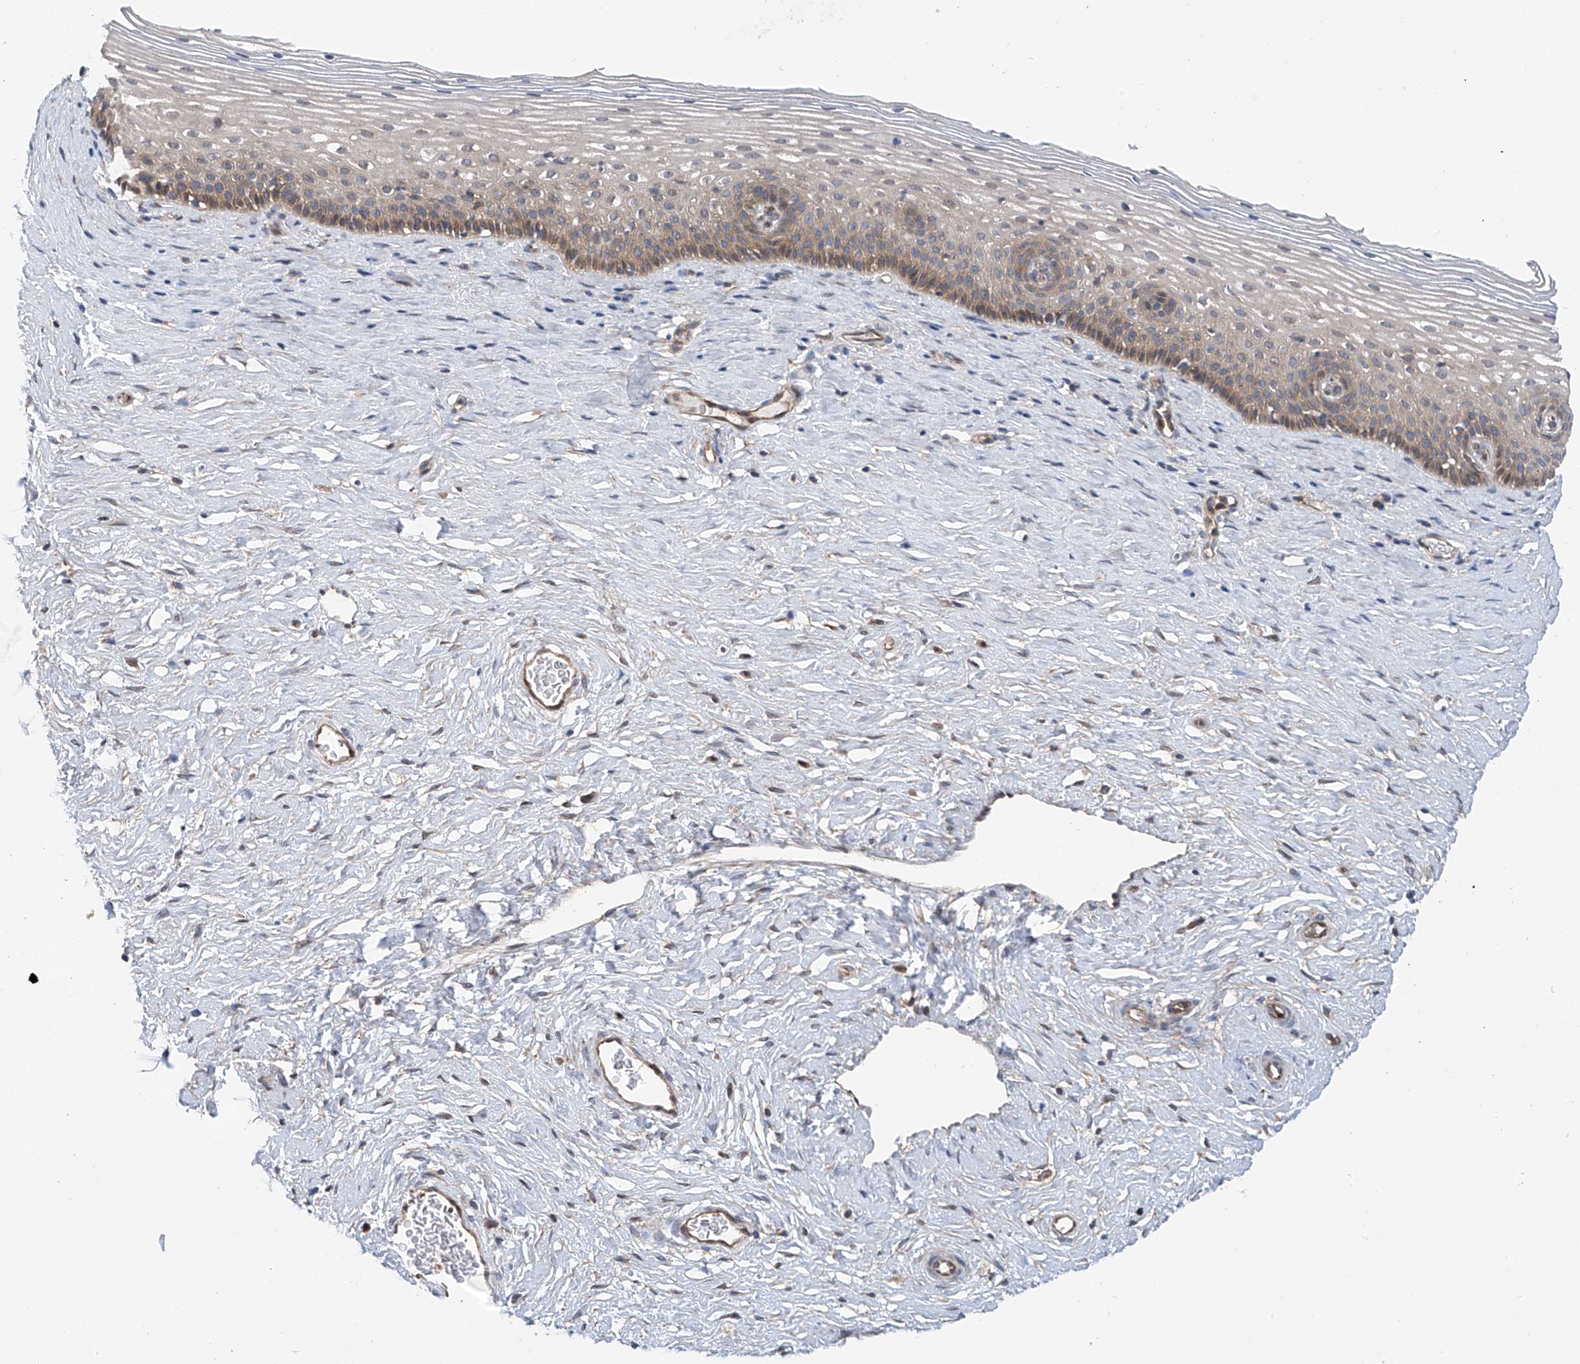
{"staining": {"intensity": "moderate", "quantity": "25%-75%", "location": "cytoplasmic/membranous"}, "tissue": "cervix", "cell_type": "Glandular cells", "image_type": "normal", "snomed": [{"axis": "morphology", "description": "Normal tissue, NOS"}, {"axis": "topography", "description": "Cervix"}], "caption": "The histopathology image shows immunohistochemical staining of unremarkable cervix. There is moderate cytoplasmic/membranous staining is present in approximately 25%-75% of glandular cells.", "gene": "CHPF", "patient": {"sex": "female", "age": 33}}